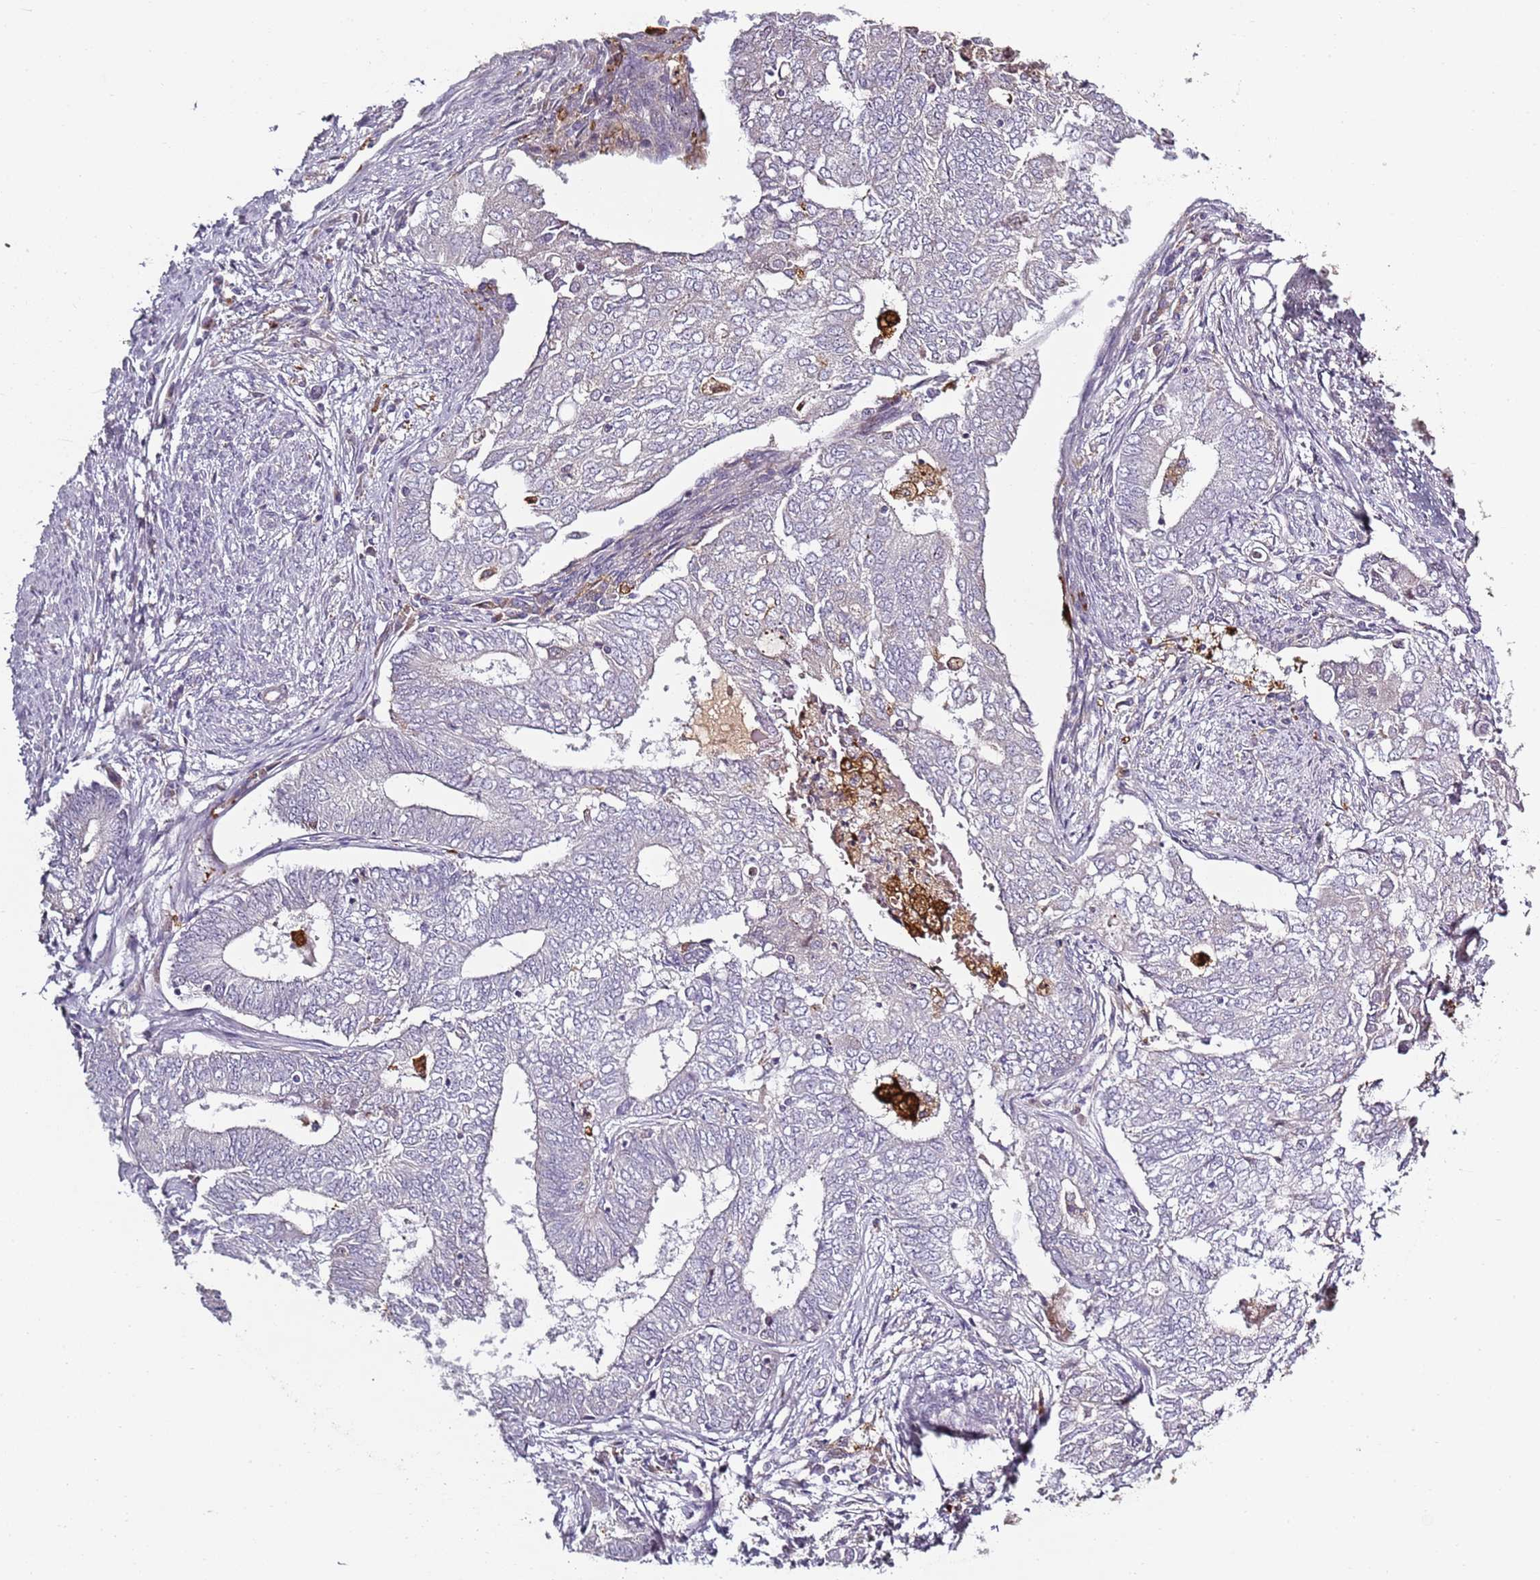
{"staining": {"intensity": "negative", "quantity": "none", "location": "none"}, "tissue": "endometrial cancer", "cell_type": "Tumor cells", "image_type": "cancer", "snomed": [{"axis": "morphology", "description": "Adenocarcinoma, NOS"}, {"axis": "topography", "description": "Endometrium"}], "caption": "The IHC histopathology image has no significant expression in tumor cells of endometrial cancer (adenocarcinoma) tissue.", "gene": "CC2D2B", "patient": {"sex": "female", "age": 62}}